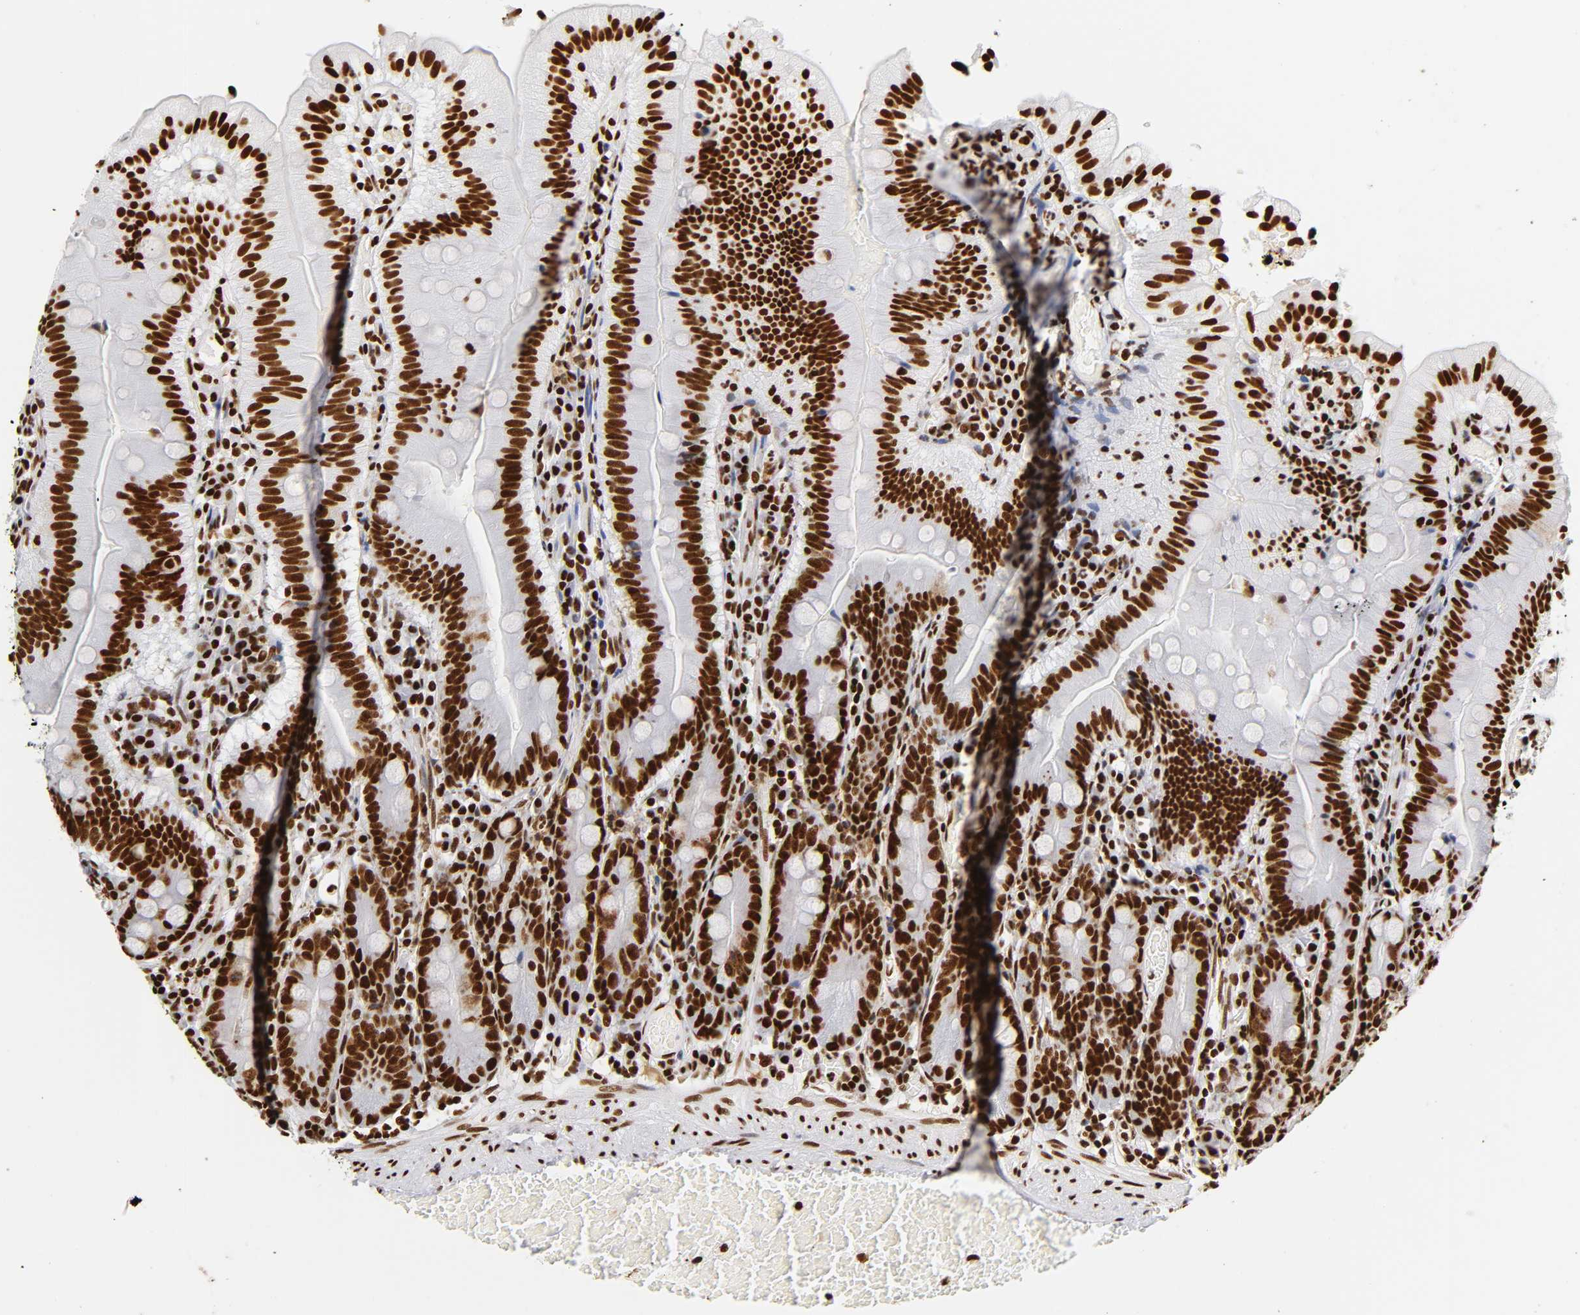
{"staining": {"intensity": "strong", "quantity": ">75%", "location": "nuclear"}, "tissue": "small intestine", "cell_type": "Glandular cells", "image_type": "normal", "snomed": [{"axis": "morphology", "description": "Normal tissue, NOS"}, {"axis": "topography", "description": "Small intestine"}], "caption": "Human small intestine stained for a protein (brown) displays strong nuclear positive staining in approximately >75% of glandular cells.", "gene": "XRCC6", "patient": {"sex": "male", "age": 71}}